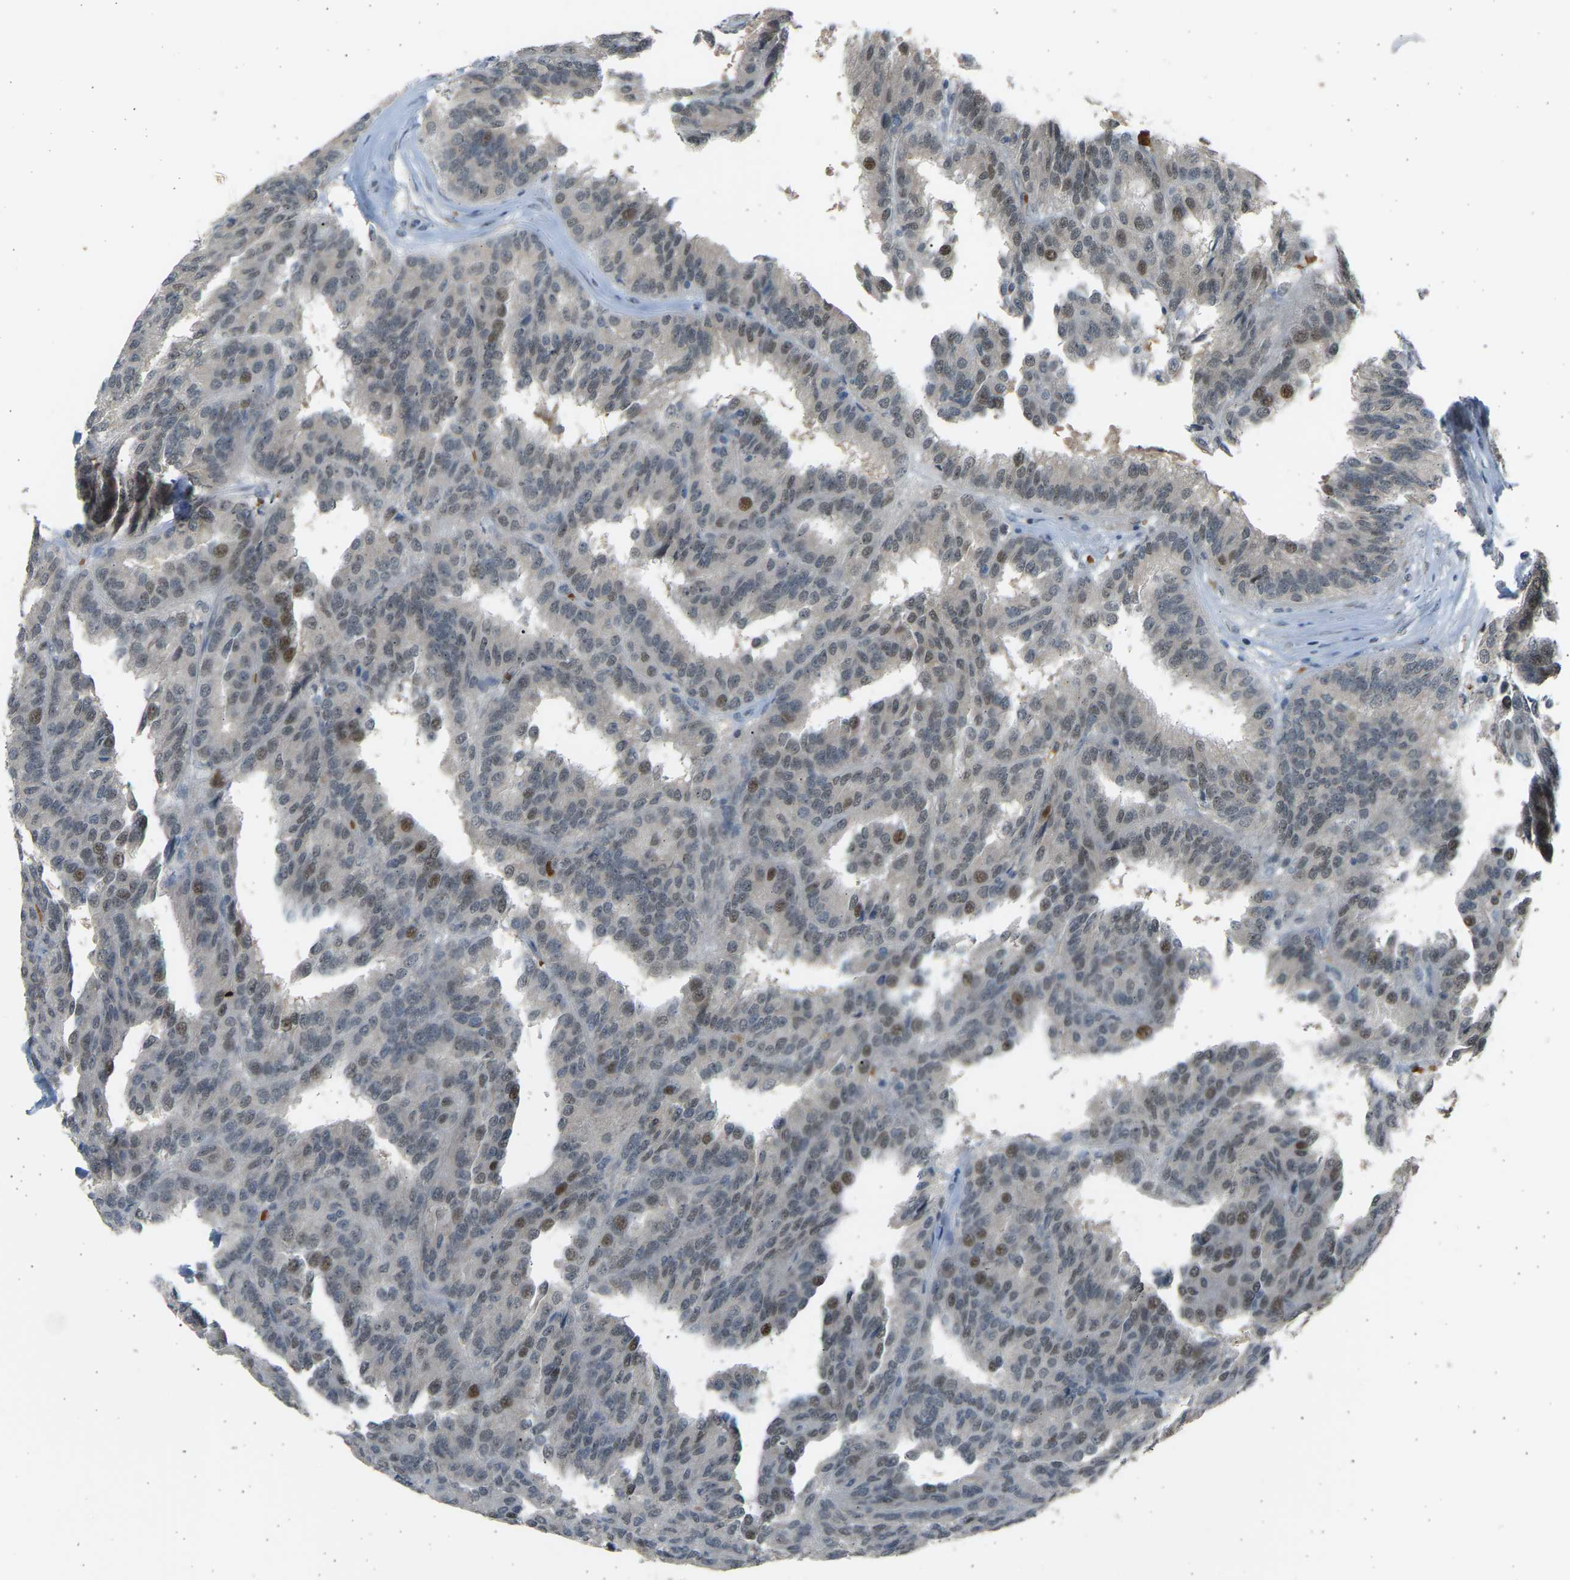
{"staining": {"intensity": "moderate", "quantity": "25%-75%", "location": "nuclear"}, "tissue": "renal cancer", "cell_type": "Tumor cells", "image_type": "cancer", "snomed": [{"axis": "morphology", "description": "Adenocarcinoma, NOS"}, {"axis": "topography", "description": "Kidney"}], "caption": "This is a photomicrograph of immunohistochemistry staining of renal cancer, which shows moderate positivity in the nuclear of tumor cells.", "gene": "BIRC2", "patient": {"sex": "male", "age": 46}}